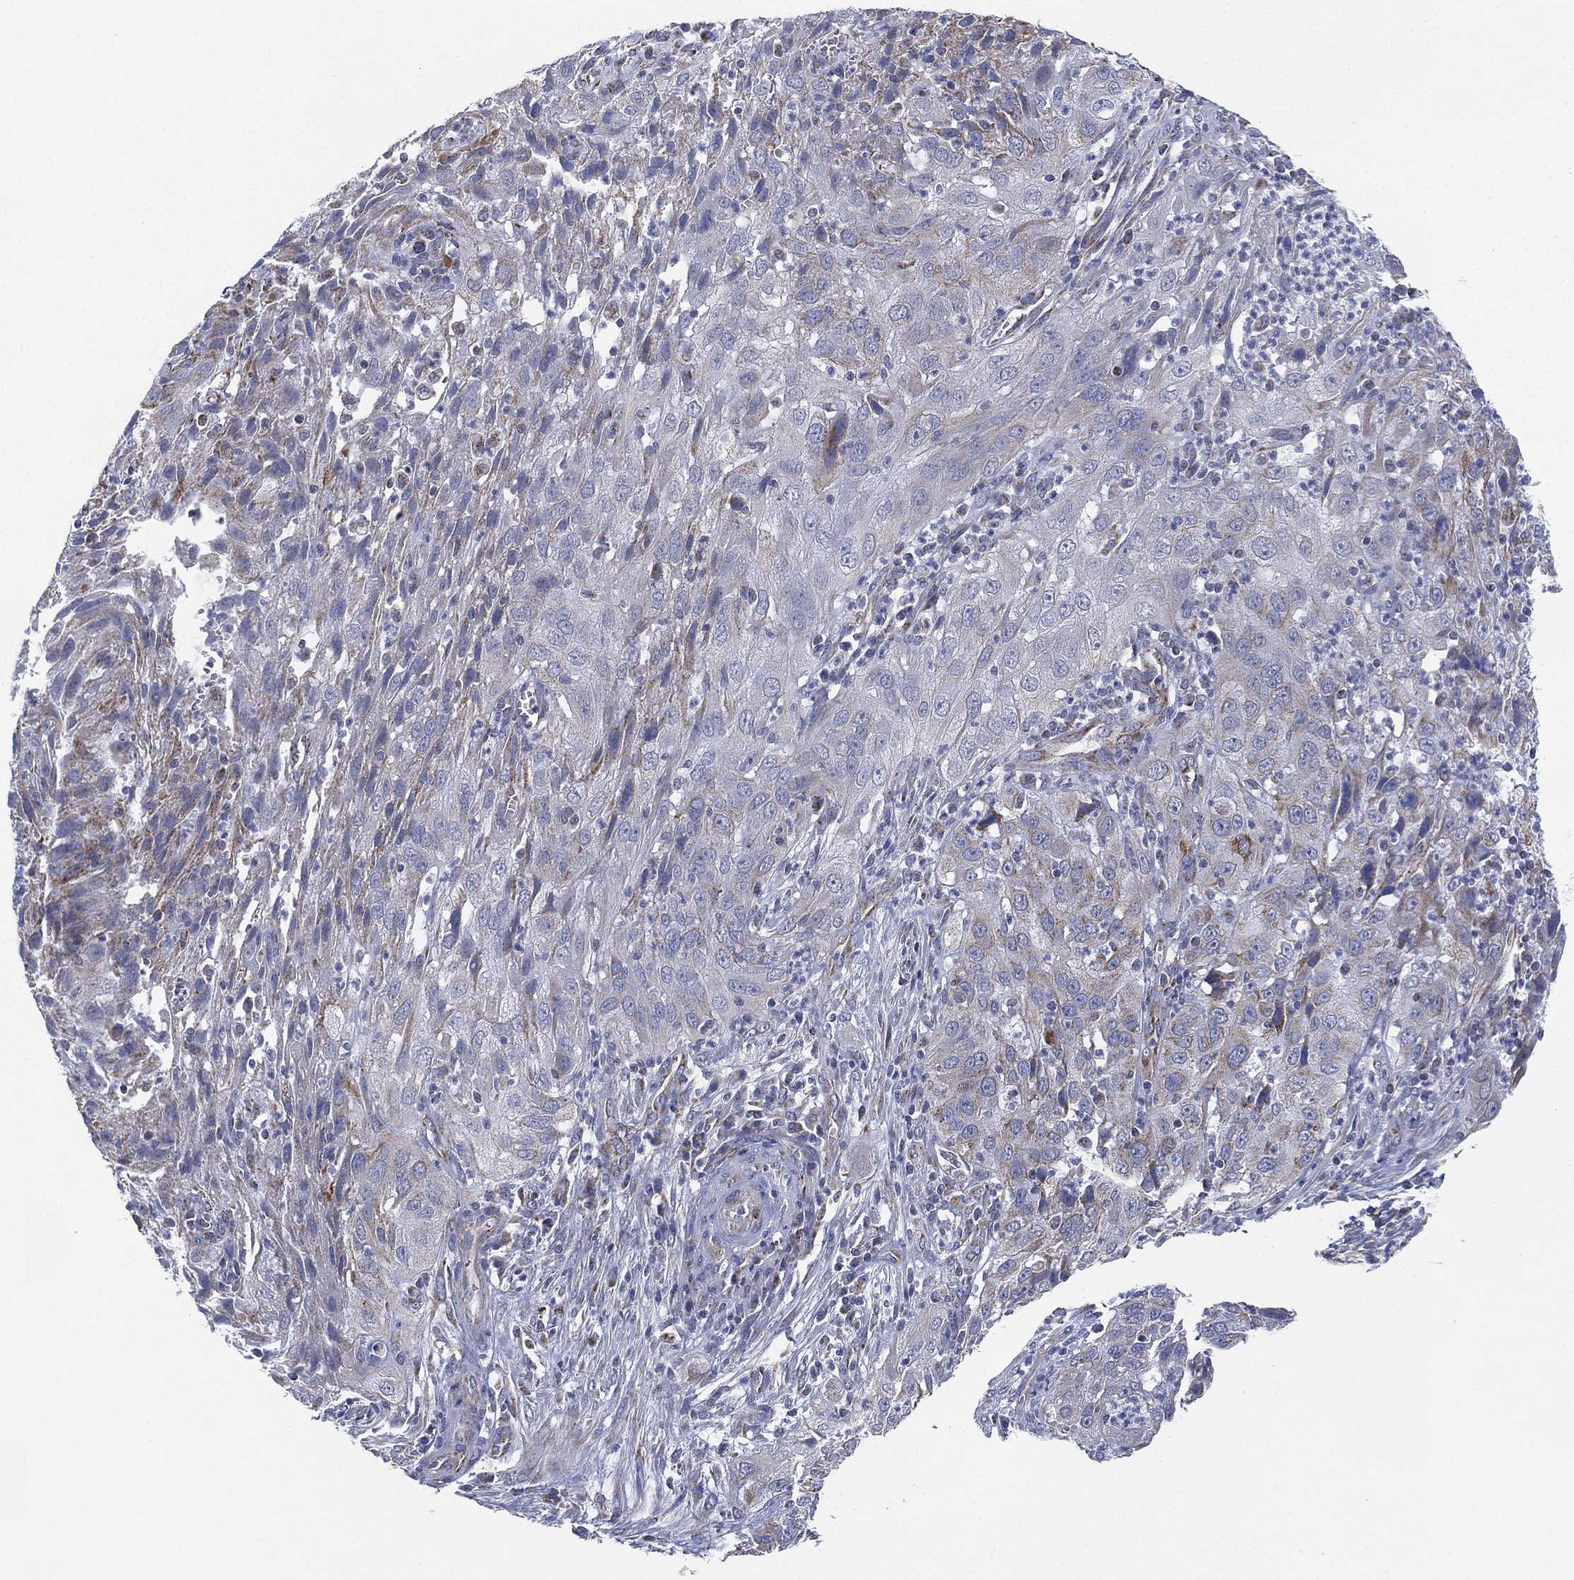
{"staining": {"intensity": "moderate", "quantity": "<25%", "location": "cytoplasmic/membranous"}, "tissue": "cervical cancer", "cell_type": "Tumor cells", "image_type": "cancer", "snomed": [{"axis": "morphology", "description": "Squamous cell carcinoma, NOS"}, {"axis": "topography", "description": "Cervix"}], "caption": "Tumor cells reveal low levels of moderate cytoplasmic/membranous expression in about <25% of cells in human cervical cancer.", "gene": "INA", "patient": {"sex": "female", "age": 32}}